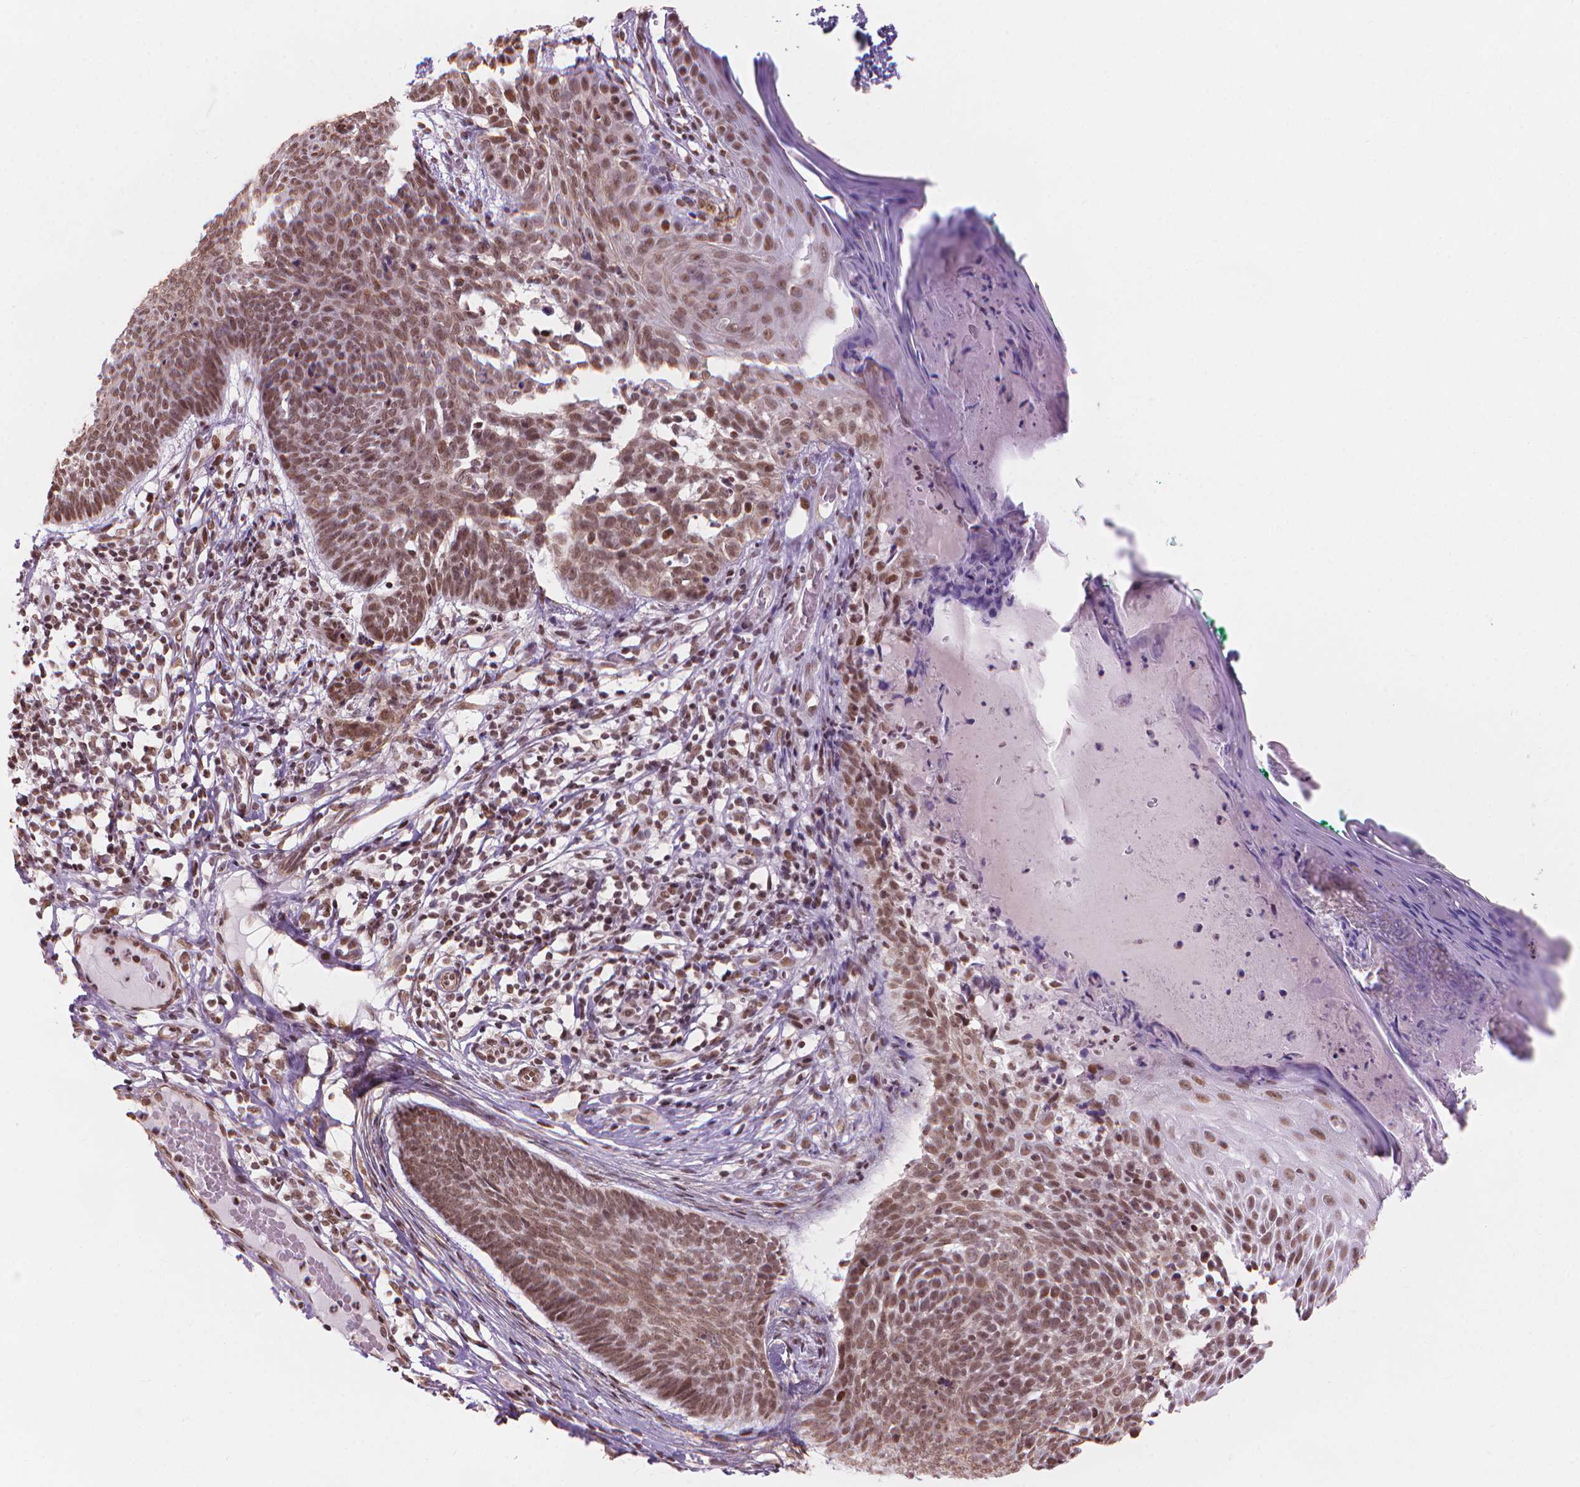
{"staining": {"intensity": "moderate", "quantity": ">75%", "location": "nuclear"}, "tissue": "skin cancer", "cell_type": "Tumor cells", "image_type": "cancer", "snomed": [{"axis": "morphology", "description": "Basal cell carcinoma"}, {"axis": "topography", "description": "Skin"}], "caption": "Skin cancer (basal cell carcinoma) stained with a brown dye exhibits moderate nuclear positive positivity in approximately >75% of tumor cells.", "gene": "HOXD4", "patient": {"sex": "male", "age": 85}}